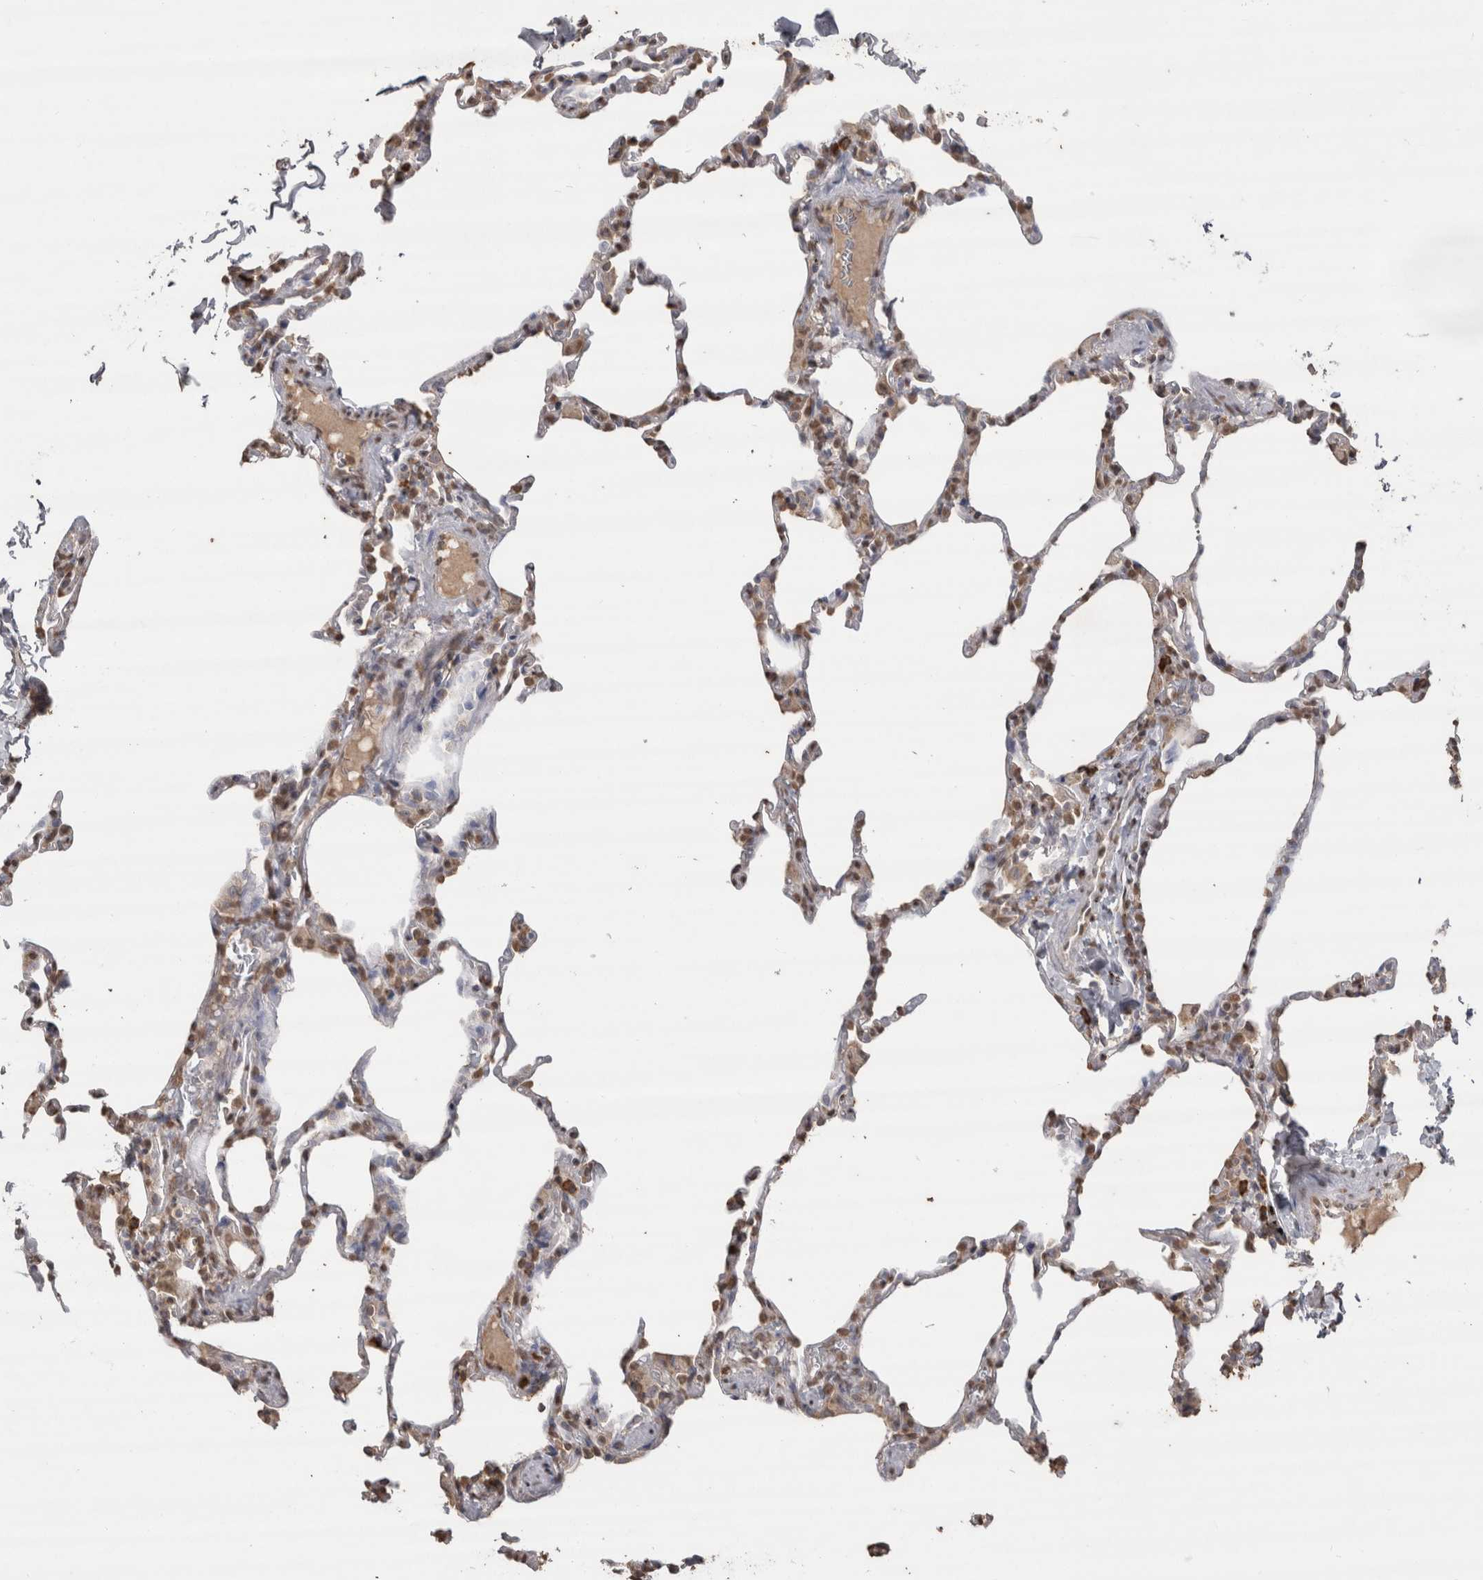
{"staining": {"intensity": "weak", "quantity": "25%-75%", "location": "cytoplasmic/membranous,nuclear"}, "tissue": "lung", "cell_type": "Alveolar cells", "image_type": "normal", "snomed": [{"axis": "morphology", "description": "Normal tissue, NOS"}, {"axis": "topography", "description": "Lung"}], "caption": "IHC image of normal human lung stained for a protein (brown), which displays low levels of weak cytoplasmic/membranous,nuclear expression in approximately 25%-75% of alveolar cells.", "gene": "CRELD2", "patient": {"sex": "male", "age": 20}}